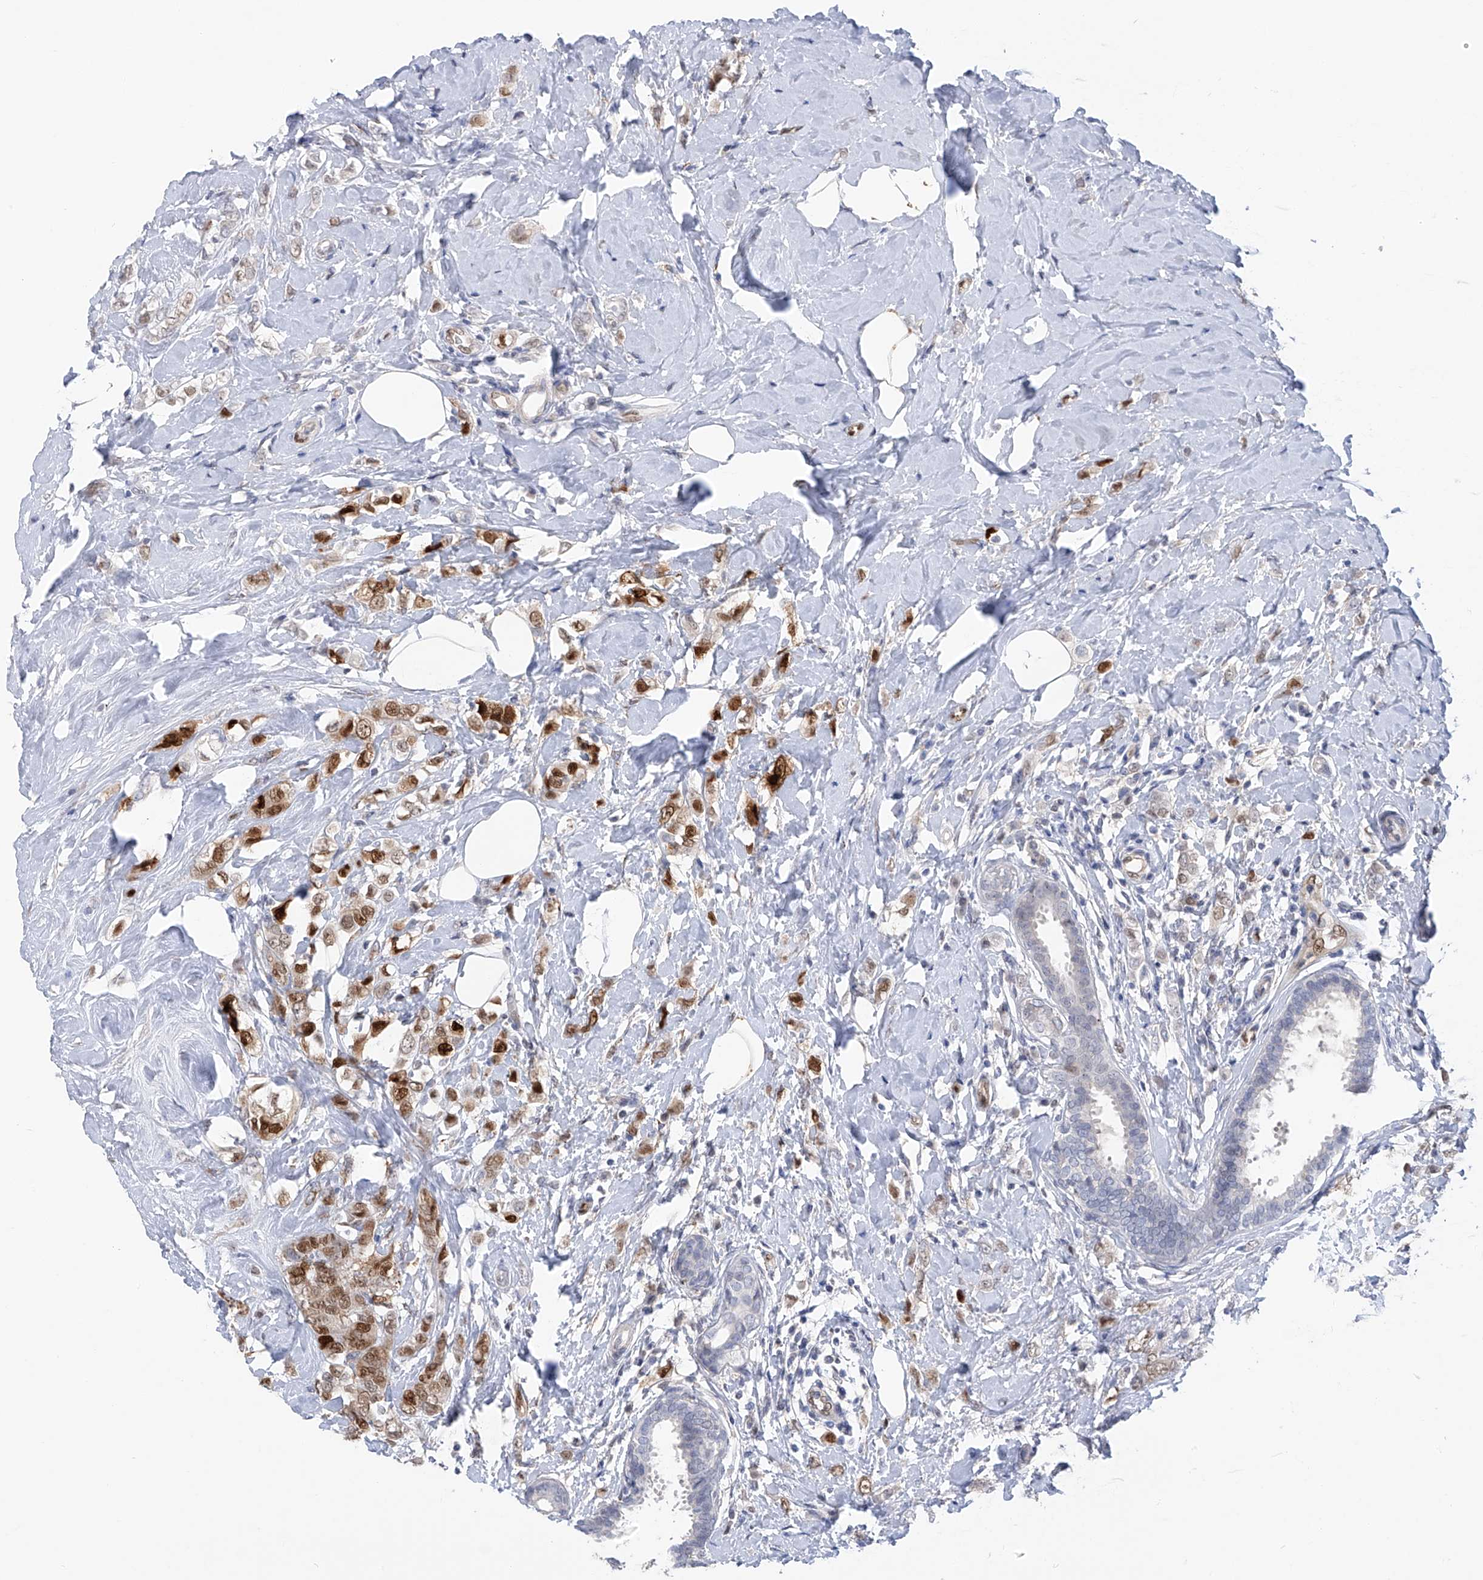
{"staining": {"intensity": "moderate", "quantity": ">75%", "location": "nuclear"}, "tissue": "breast cancer", "cell_type": "Tumor cells", "image_type": "cancer", "snomed": [{"axis": "morphology", "description": "Lobular carcinoma"}, {"axis": "topography", "description": "Breast"}], "caption": "Immunohistochemistry micrograph of breast cancer stained for a protein (brown), which displays medium levels of moderate nuclear expression in approximately >75% of tumor cells.", "gene": "PHF20", "patient": {"sex": "female", "age": 47}}